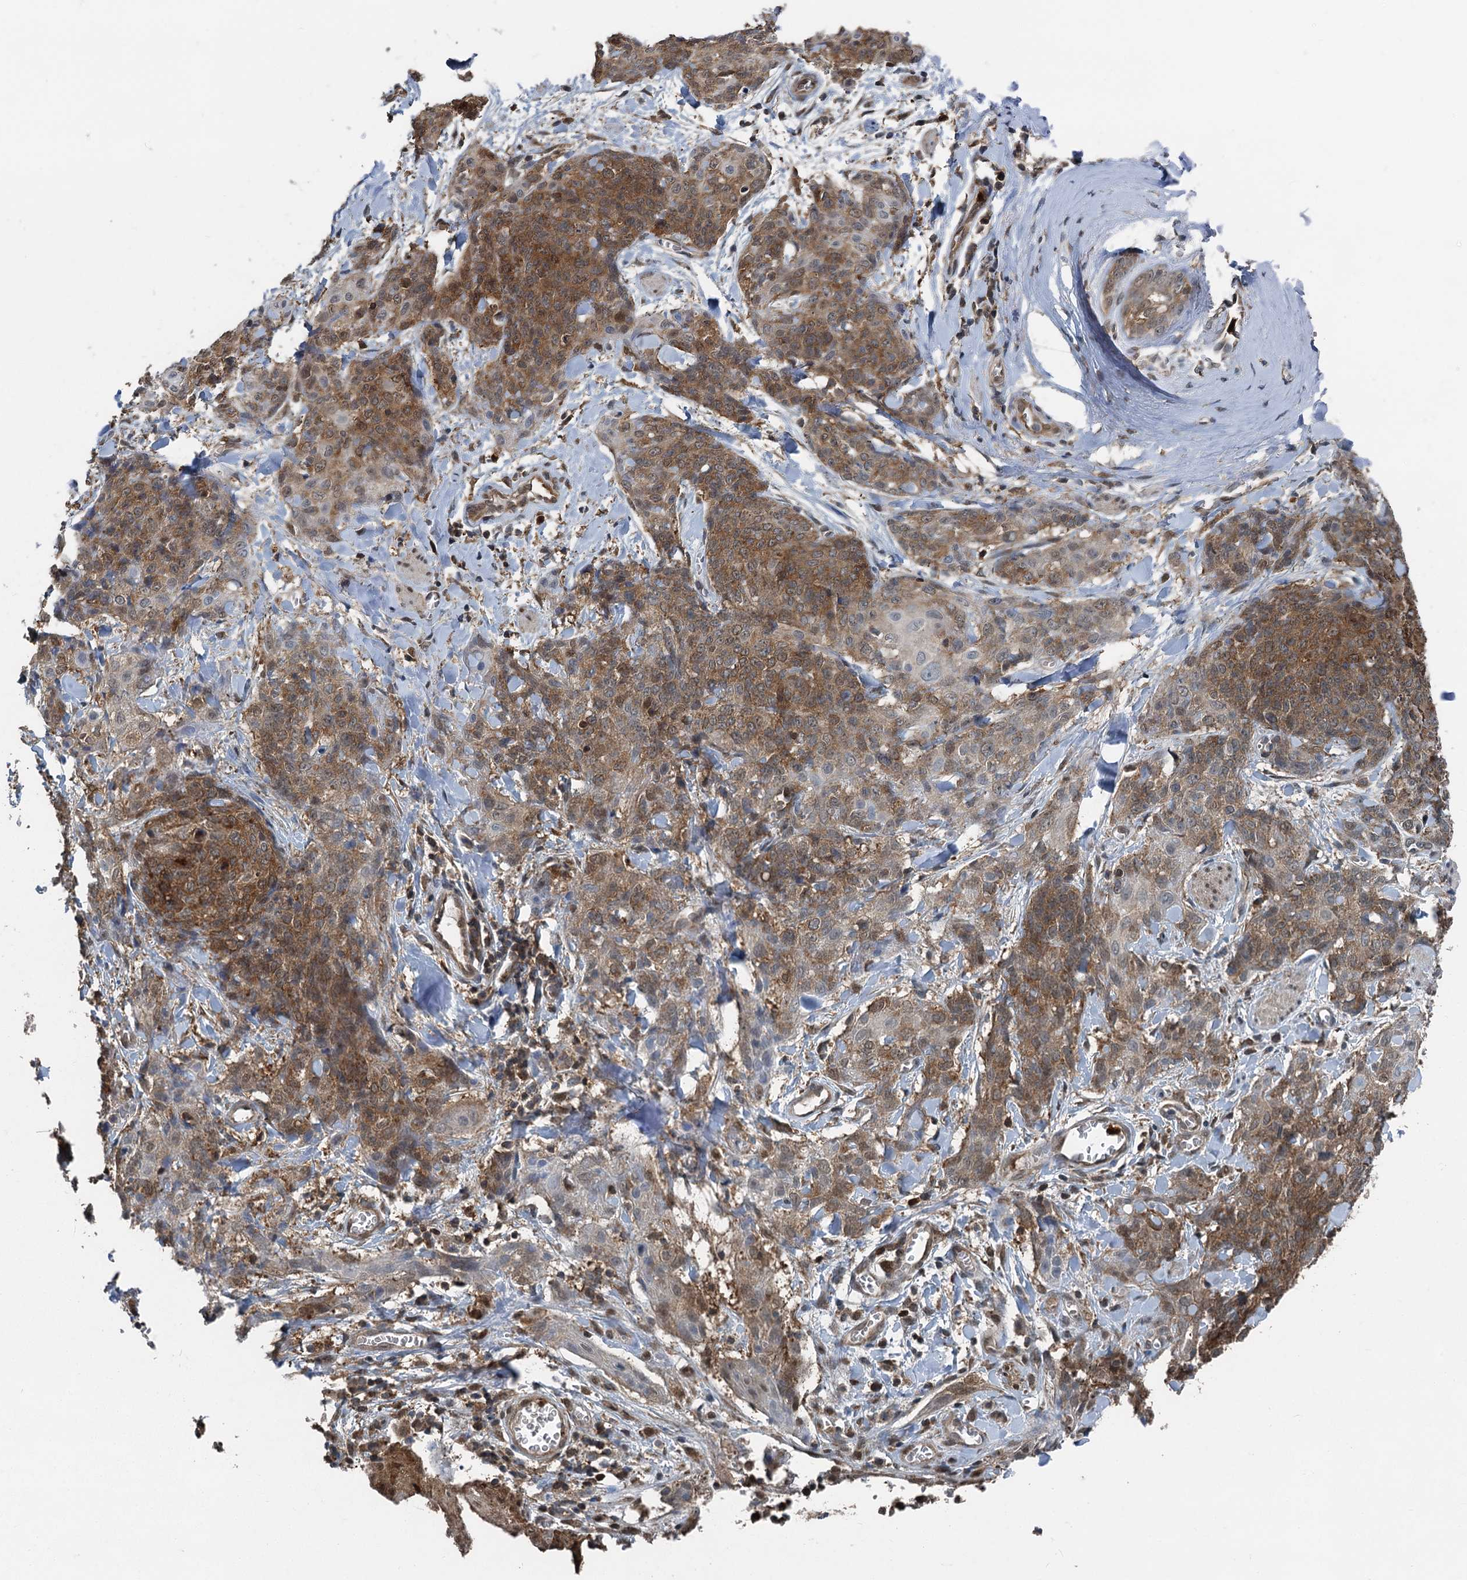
{"staining": {"intensity": "strong", "quantity": ">75%", "location": "cytoplasmic/membranous"}, "tissue": "skin cancer", "cell_type": "Tumor cells", "image_type": "cancer", "snomed": [{"axis": "morphology", "description": "Squamous cell carcinoma, NOS"}, {"axis": "topography", "description": "Skin"}, {"axis": "topography", "description": "Vulva"}], "caption": "Tumor cells reveal high levels of strong cytoplasmic/membranous staining in about >75% of cells in human squamous cell carcinoma (skin). Nuclei are stained in blue.", "gene": "GPI", "patient": {"sex": "female", "age": 85}}